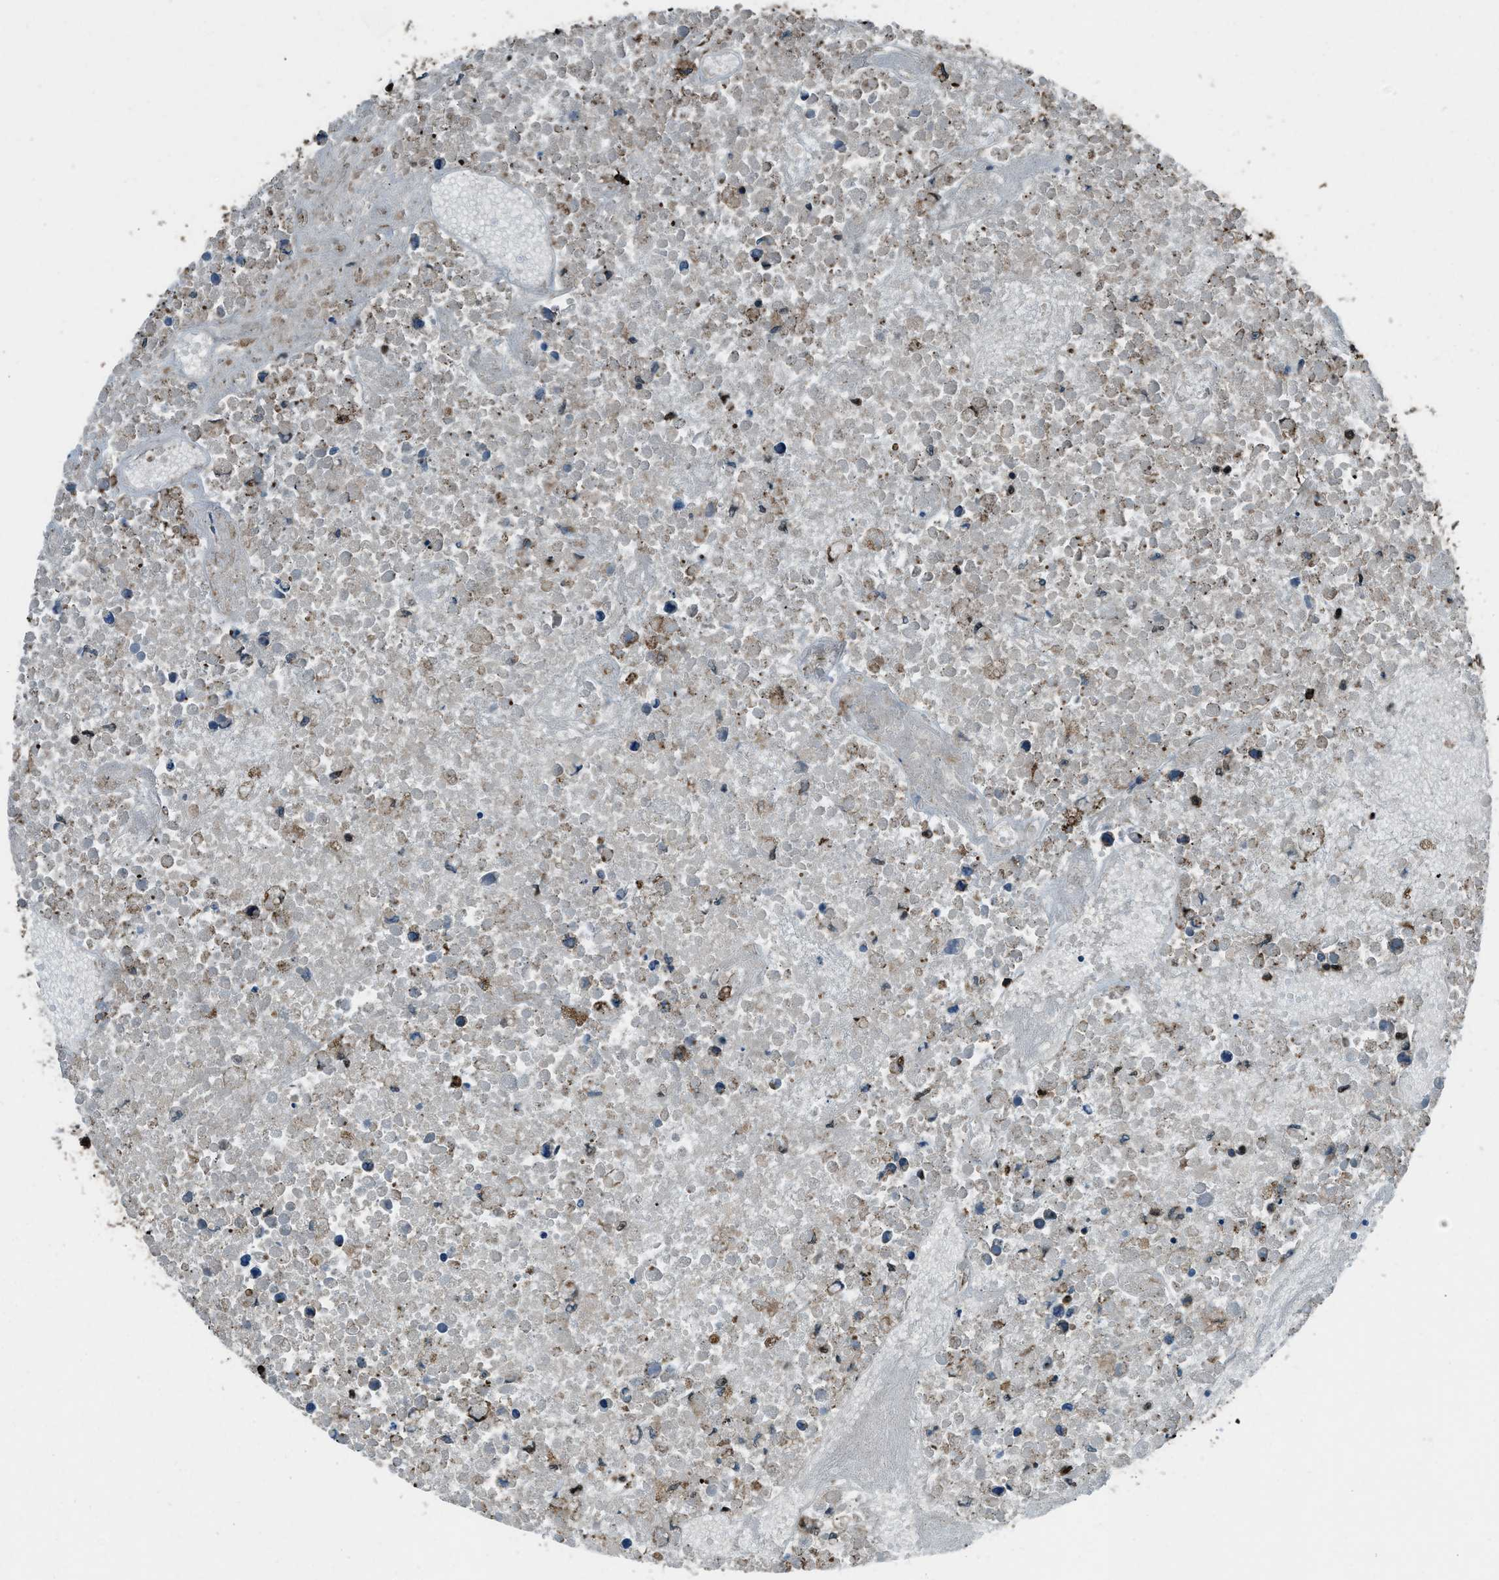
{"staining": {"intensity": "moderate", "quantity": ">75%", "location": "cytoplasmic/membranous"}, "tissue": "testis cancer", "cell_type": "Tumor cells", "image_type": "cancer", "snomed": [{"axis": "morphology", "description": "Carcinoma, Embryonal, NOS"}, {"axis": "topography", "description": "Testis"}], "caption": "This histopathology image shows immunohistochemistry (IHC) staining of human embryonal carcinoma (testis), with medium moderate cytoplasmic/membranous staining in approximately >75% of tumor cells.", "gene": "SNX30", "patient": {"sex": "male", "age": 25}}